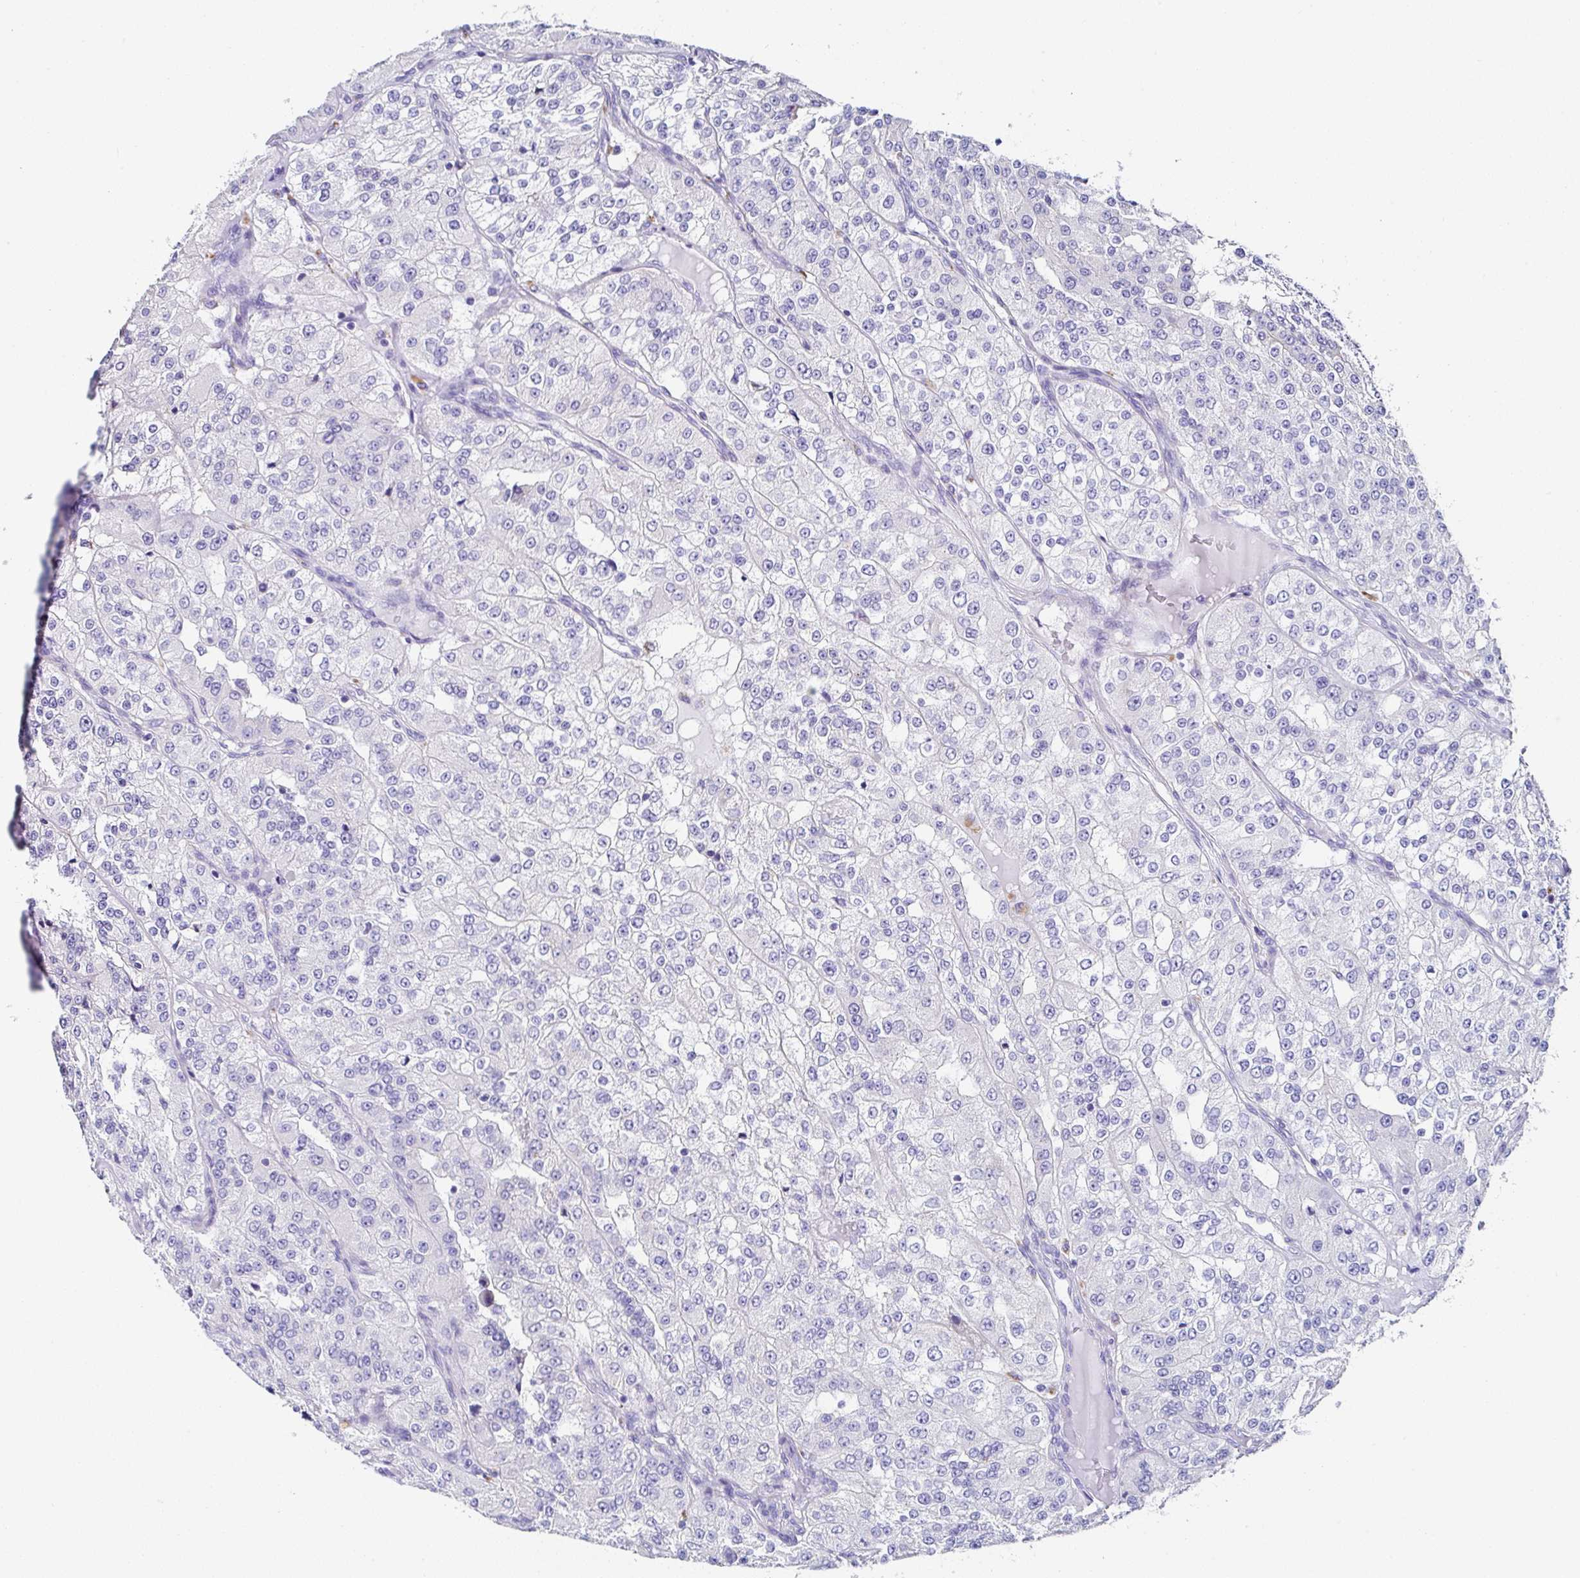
{"staining": {"intensity": "negative", "quantity": "none", "location": "none"}, "tissue": "renal cancer", "cell_type": "Tumor cells", "image_type": "cancer", "snomed": [{"axis": "morphology", "description": "Adenocarcinoma, NOS"}, {"axis": "topography", "description": "Kidney"}], "caption": "There is no significant positivity in tumor cells of renal adenocarcinoma. (DAB (3,3'-diaminobenzidine) immunohistochemistry (IHC) with hematoxylin counter stain).", "gene": "TMPRSS11E", "patient": {"sex": "female", "age": 63}}